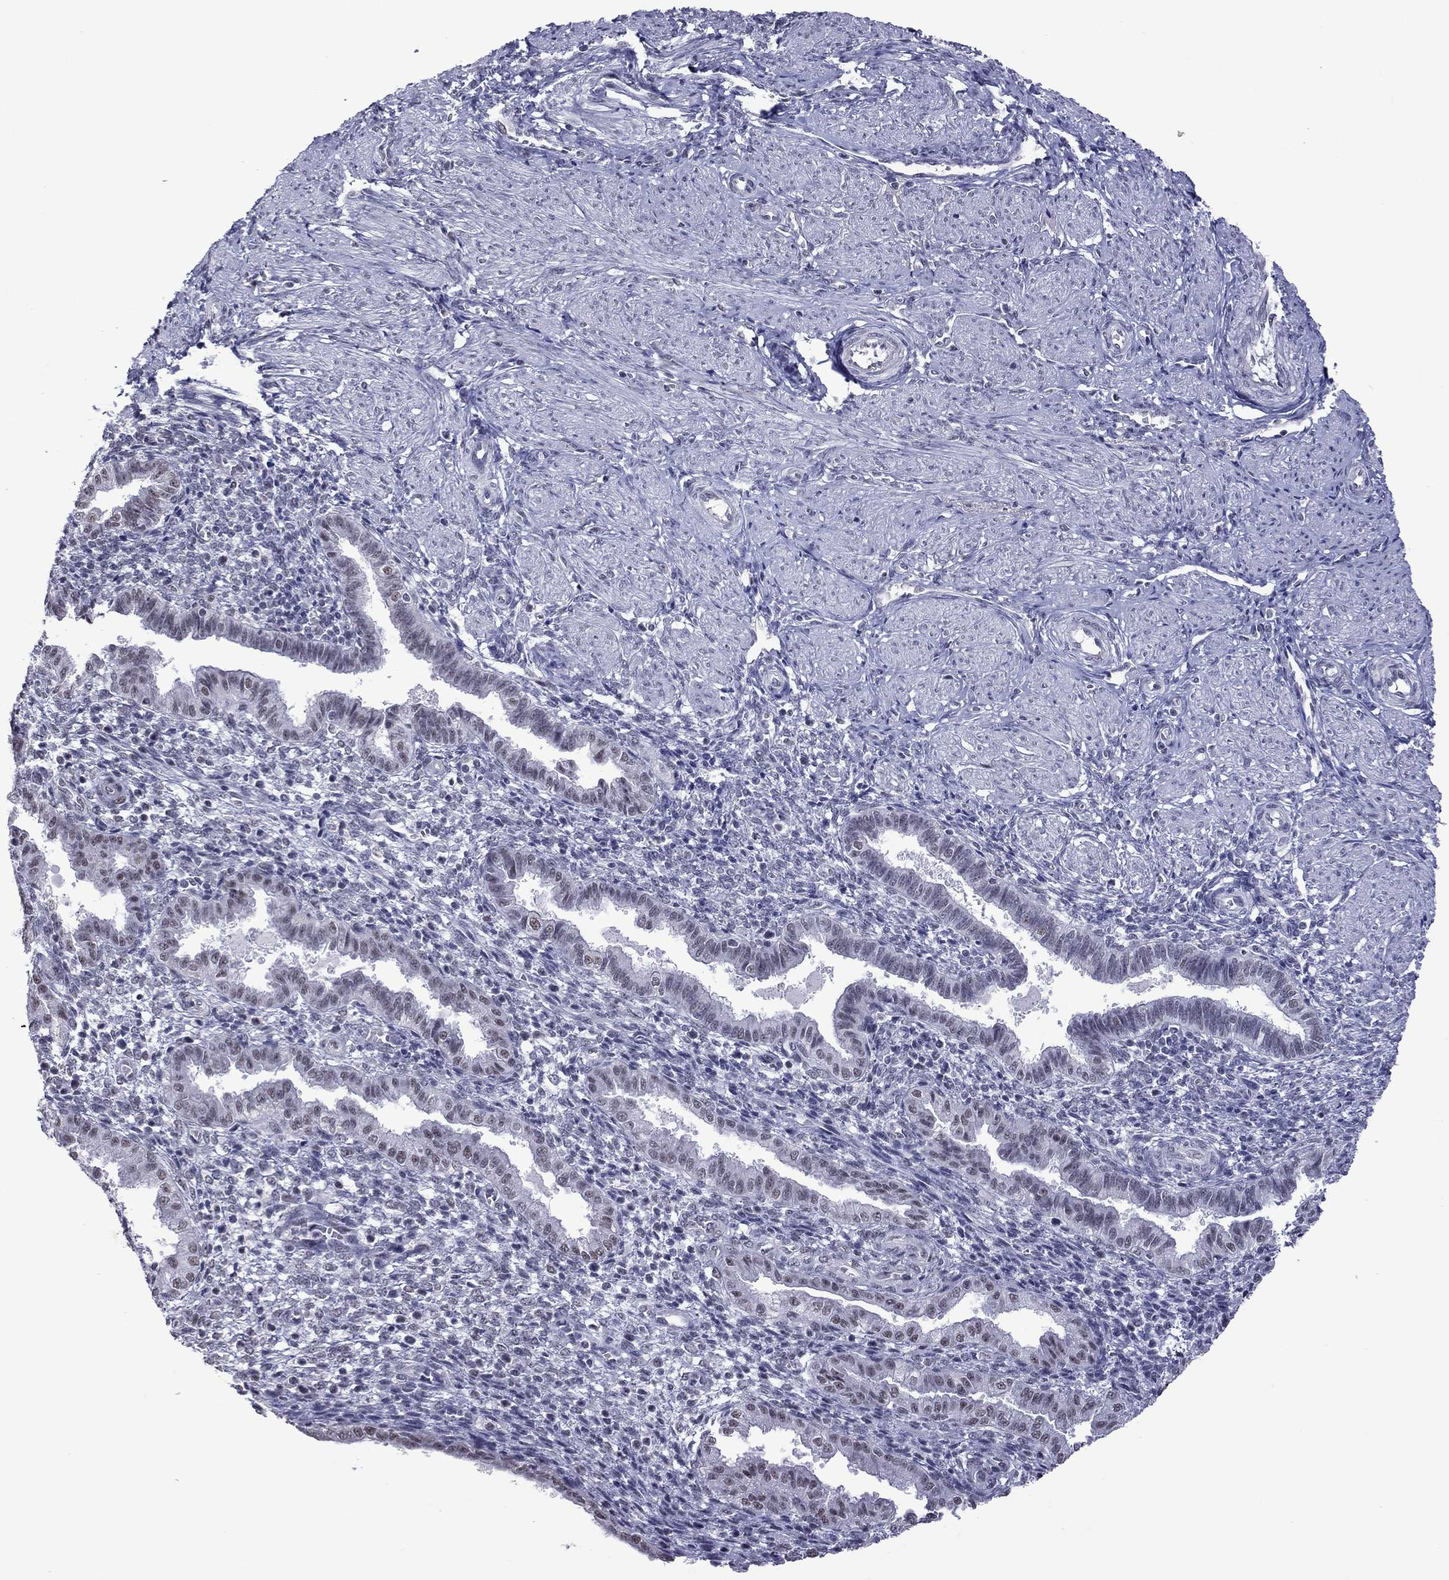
{"staining": {"intensity": "negative", "quantity": "none", "location": "none"}, "tissue": "endometrium", "cell_type": "Cells in endometrial stroma", "image_type": "normal", "snomed": [{"axis": "morphology", "description": "Normal tissue, NOS"}, {"axis": "topography", "description": "Endometrium"}], "caption": "Immunohistochemistry (IHC) image of unremarkable endometrium stained for a protein (brown), which exhibits no staining in cells in endometrial stroma. (IHC, brightfield microscopy, high magnification).", "gene": "PPP1R3A", "patient": {"sex": "female", "age": 37}}